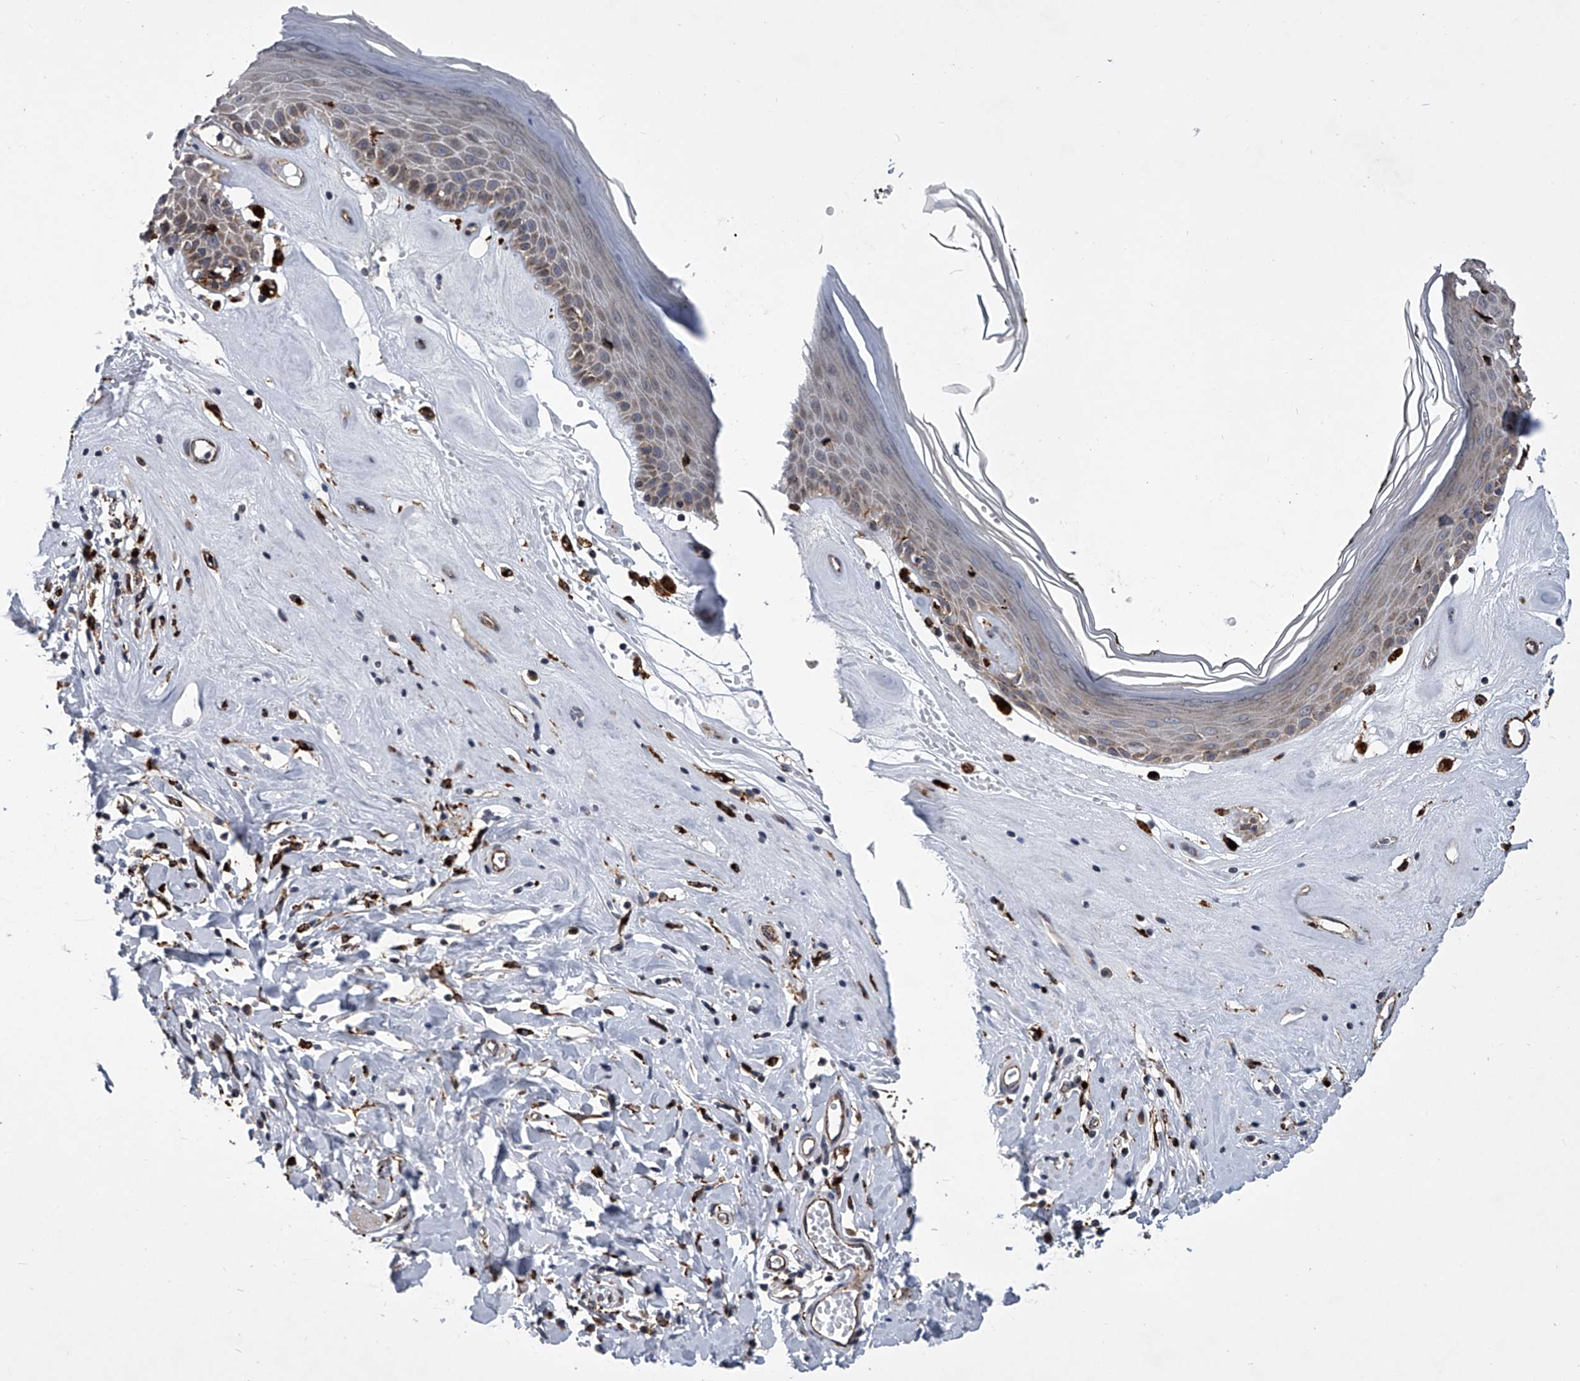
{"staining": {"intensity": "weak", "quantity": "<25%", "location": "cytoplasmic/membranous"}, "tissue": "skin", "cell_type": "Epidermal cells", "image_type": "normal", "snomed": [{"axis": "morphology", "description": "Normal tissue, NOS"}, {"axis": "morphology", "description": "Inflammation, NOS"}, {"axis": "topography", "description": "Vulva"}], "caption": "This is an IHC image of unremarkable human skin. There is no staining in epidermal cells.", "gene": "TRIM8", "patient": {"sex": "female", "age": 84}}